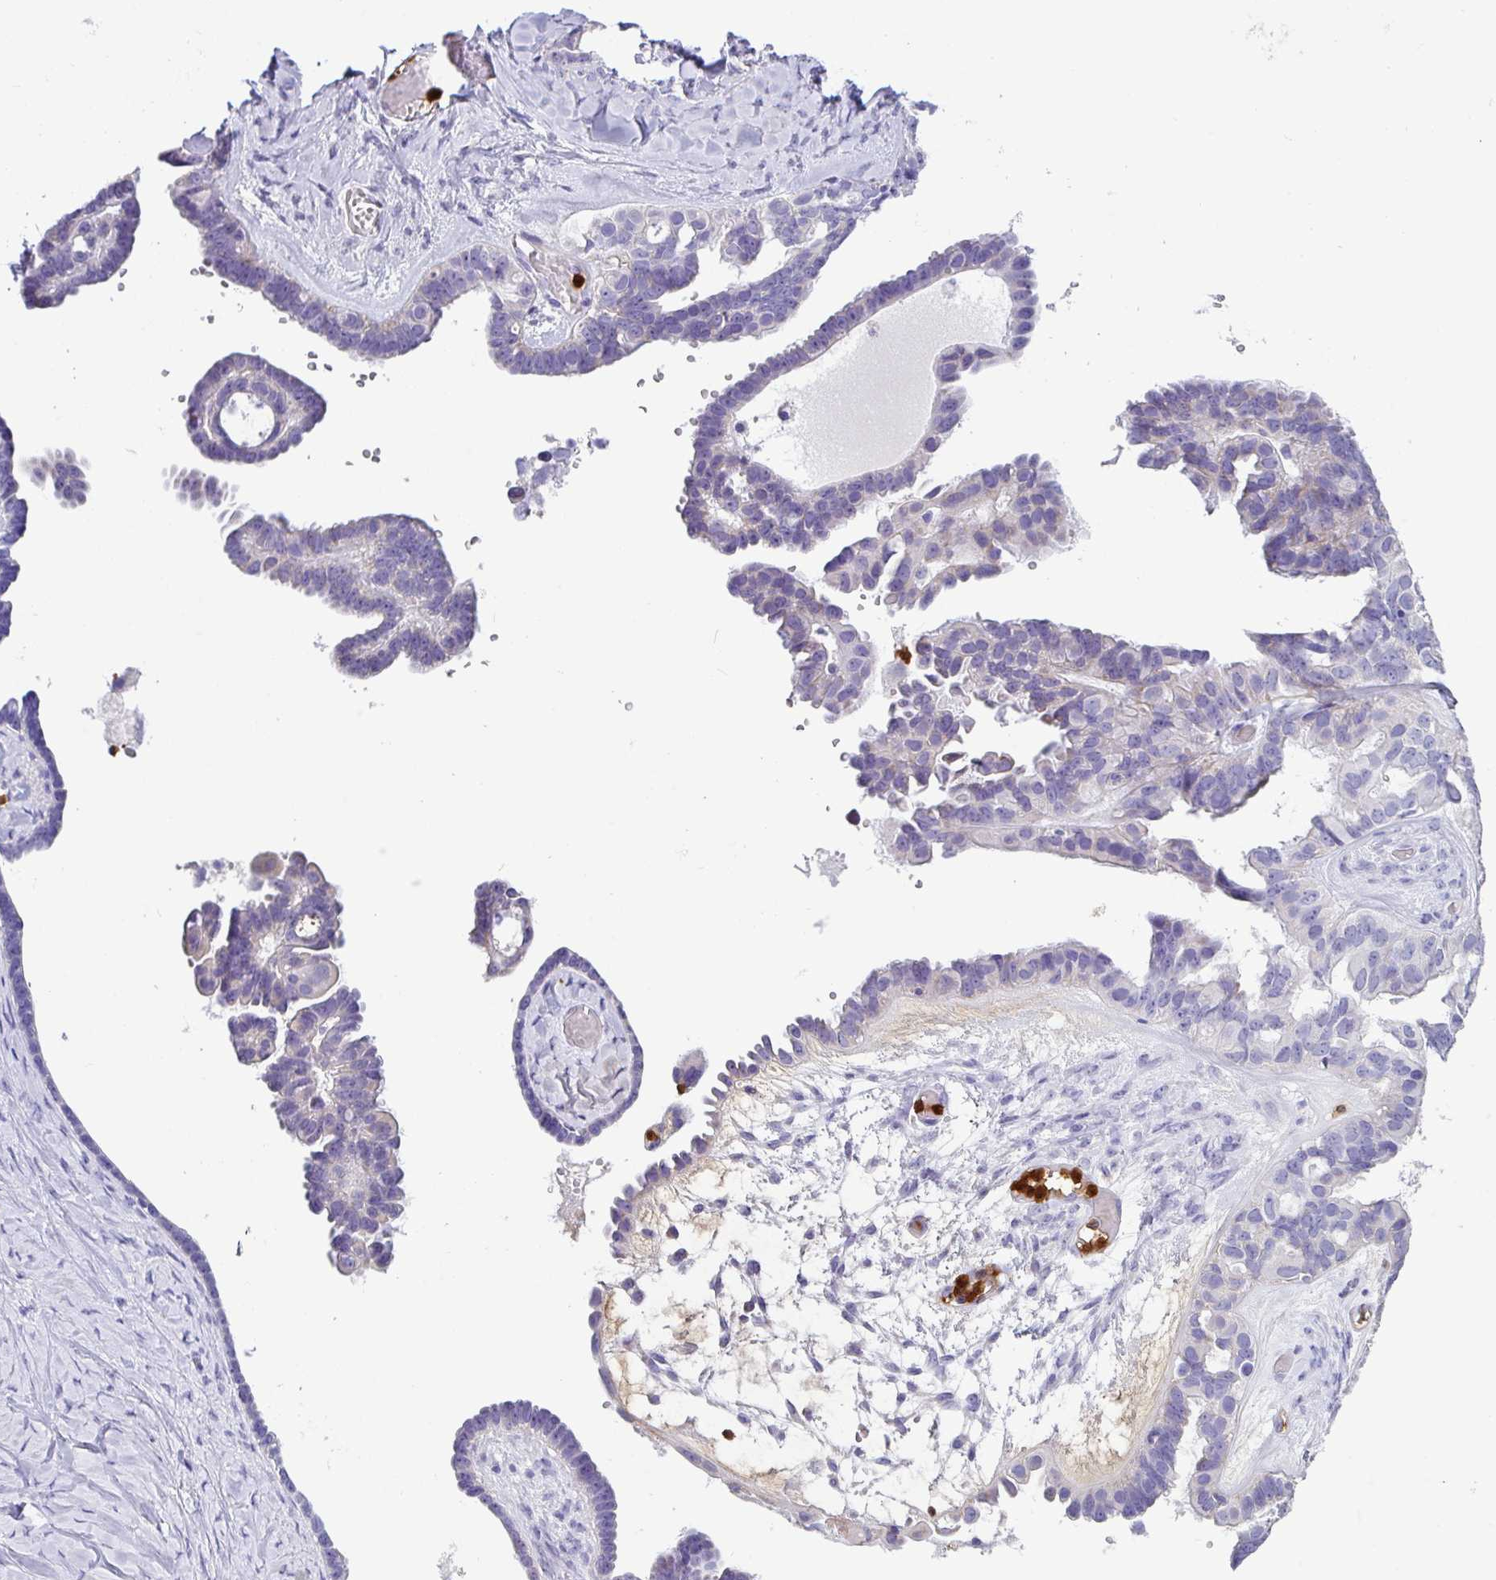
{"staining": {"intensity": "negative", "quantity": "none", "location": "none"}, "tissue": "ovarian cancer", "cell_type": "Tumor cells", "image_type": "cancer", "snomed": [{"axis": "morphology", "description": "Cystadenocarcinoma, serous, NOS"}, {"axis": "topography", "description": "Ovary"}], "caption": "Tumor cells show no significant positivity in ovarian serous cystadenocarcinoma. (DAB immunohistochemistry (IHC), high magnification).", "gene": "SH2D3C", "patient": {"sex": "female", "age": 69}}